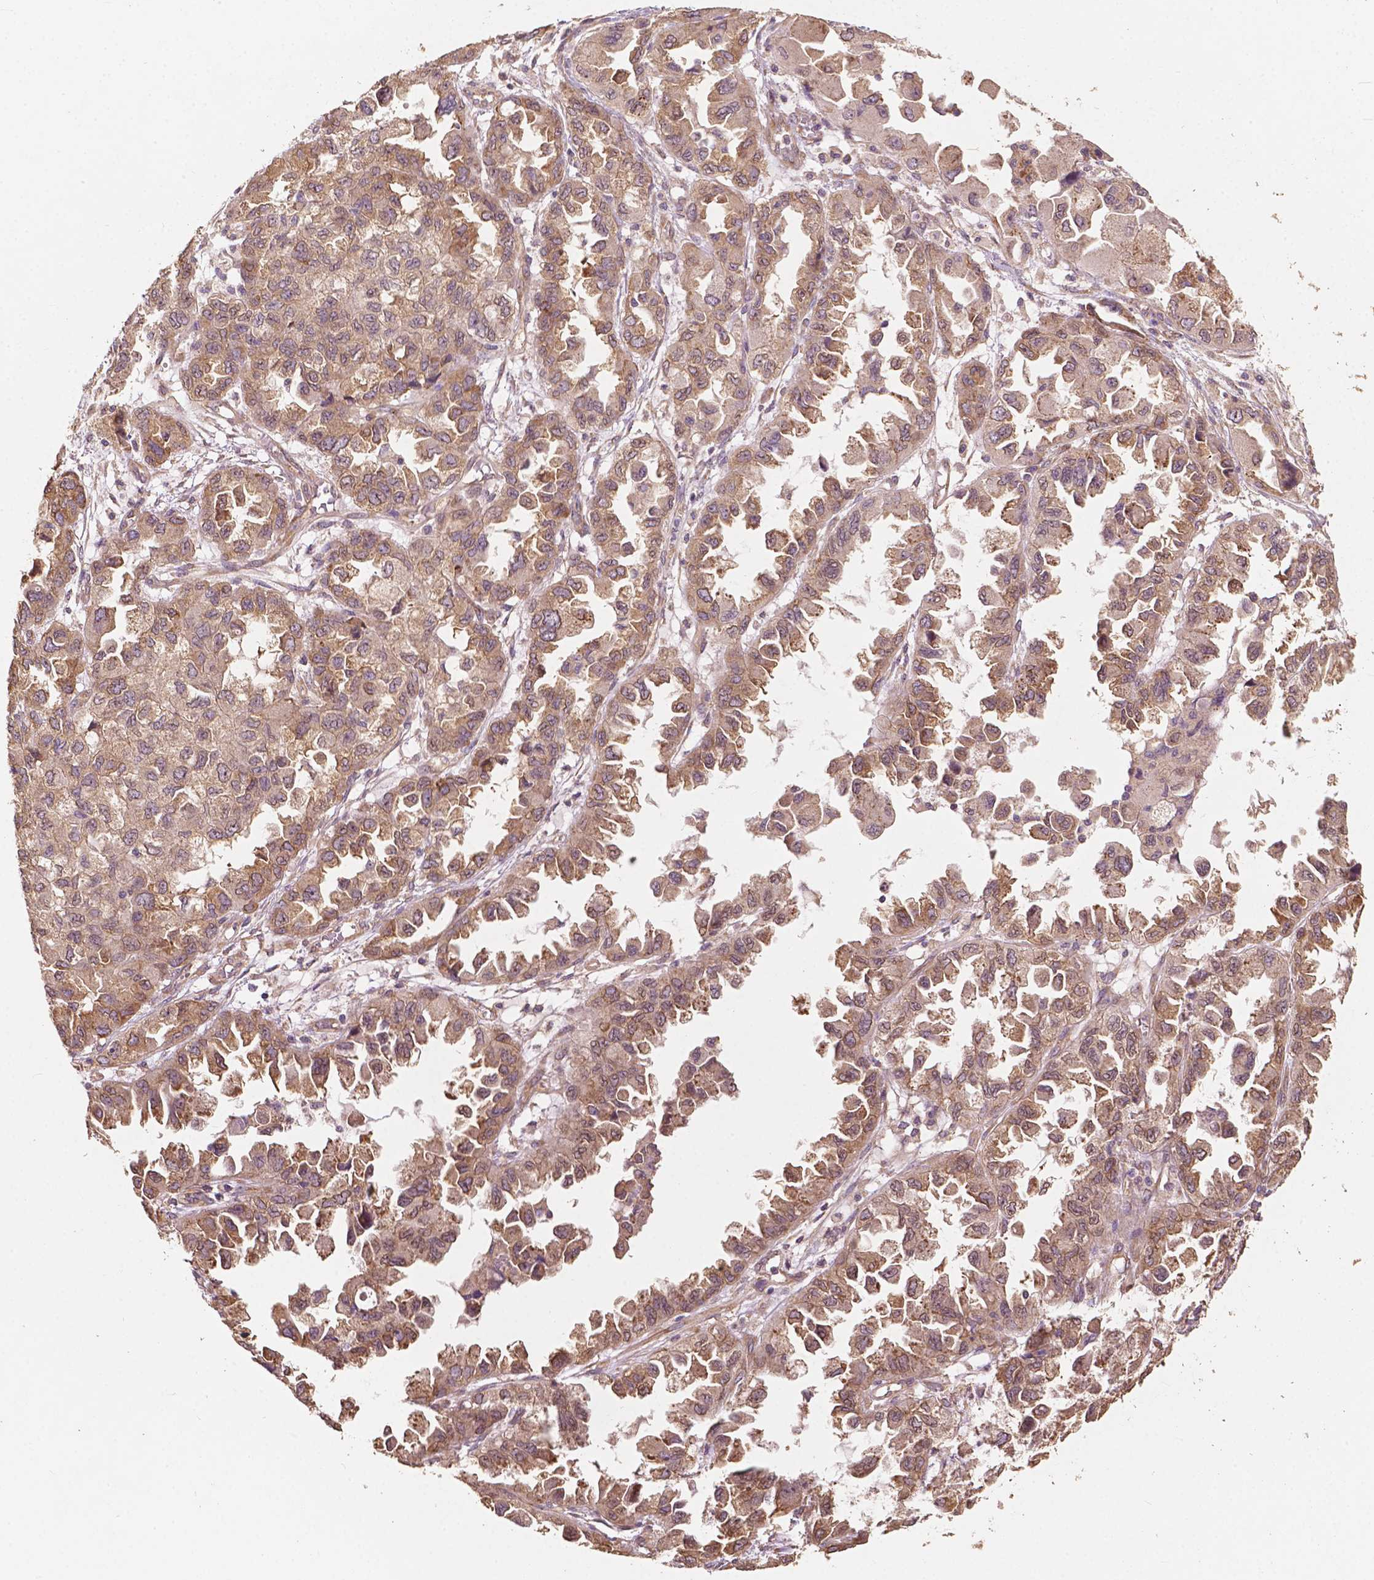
{"staining": {"intensity": "moderate", "quantity": ">75%", "location": "cytoplasmic/membranous"}, "tissue": "ovarian cancer", "cell_type": "Tumor cells", "image_type": "cancer", "snomed": [{"axis": "morphology", "description": "Cystadenocarcinoma, serous, NOS"}, {"axis": "topography", "description": "Ovary"}], "caption": "Human ovarian cancer (serous cystadenocarcinoma) stained for a protein (brown) exhibits moderate cytoplasmic/membranous positive expression in about >75% of tumor cells.", "gene": "G3BP1", "patient": {"sex": "female", "age": 84}}